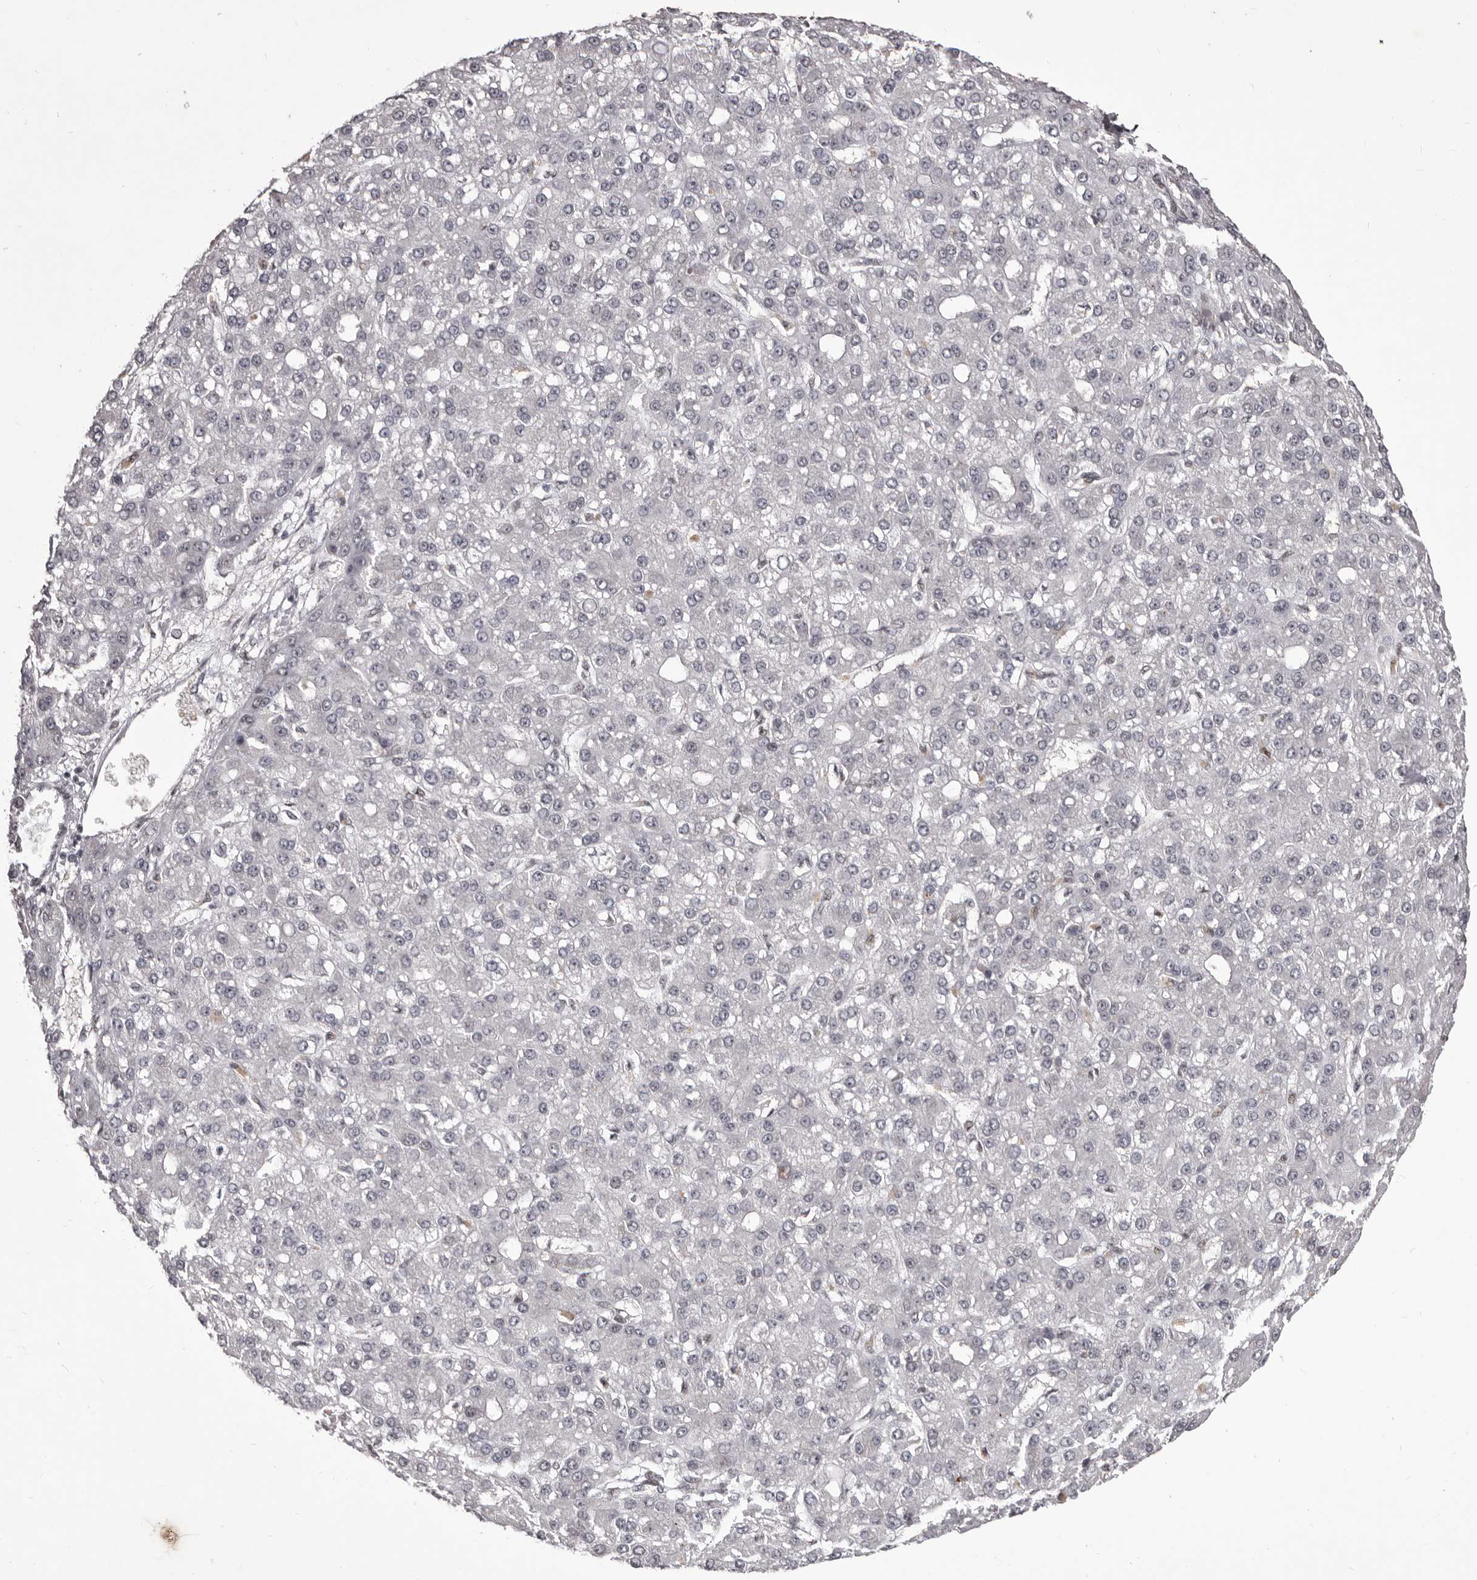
{"staining": {"intensity": "moderate", "quantity": "25%-75%", "location": "nuclear"}, "tissue": "liver cancer", "cell_type": "Tumor cells", "image_type": "cancer", "snomed": [{"axis": "morphology", "description": "Carcinoma, Hepatocellular, NOS"}, {"axis": "topography", "description": "Liver"}], "caption": "Protein expression analysis of human hepatocellular carcinoma (liver) reveals moderate nuclear positivity in about 25%-75% of tumor cells. The staining is performed using DAB brown chromogen to label protein expression. The nuclei are counter-stained blue using hematoxylin.", "gene": "NUMA1", "patient": {"sex": "male", "age": 67}}